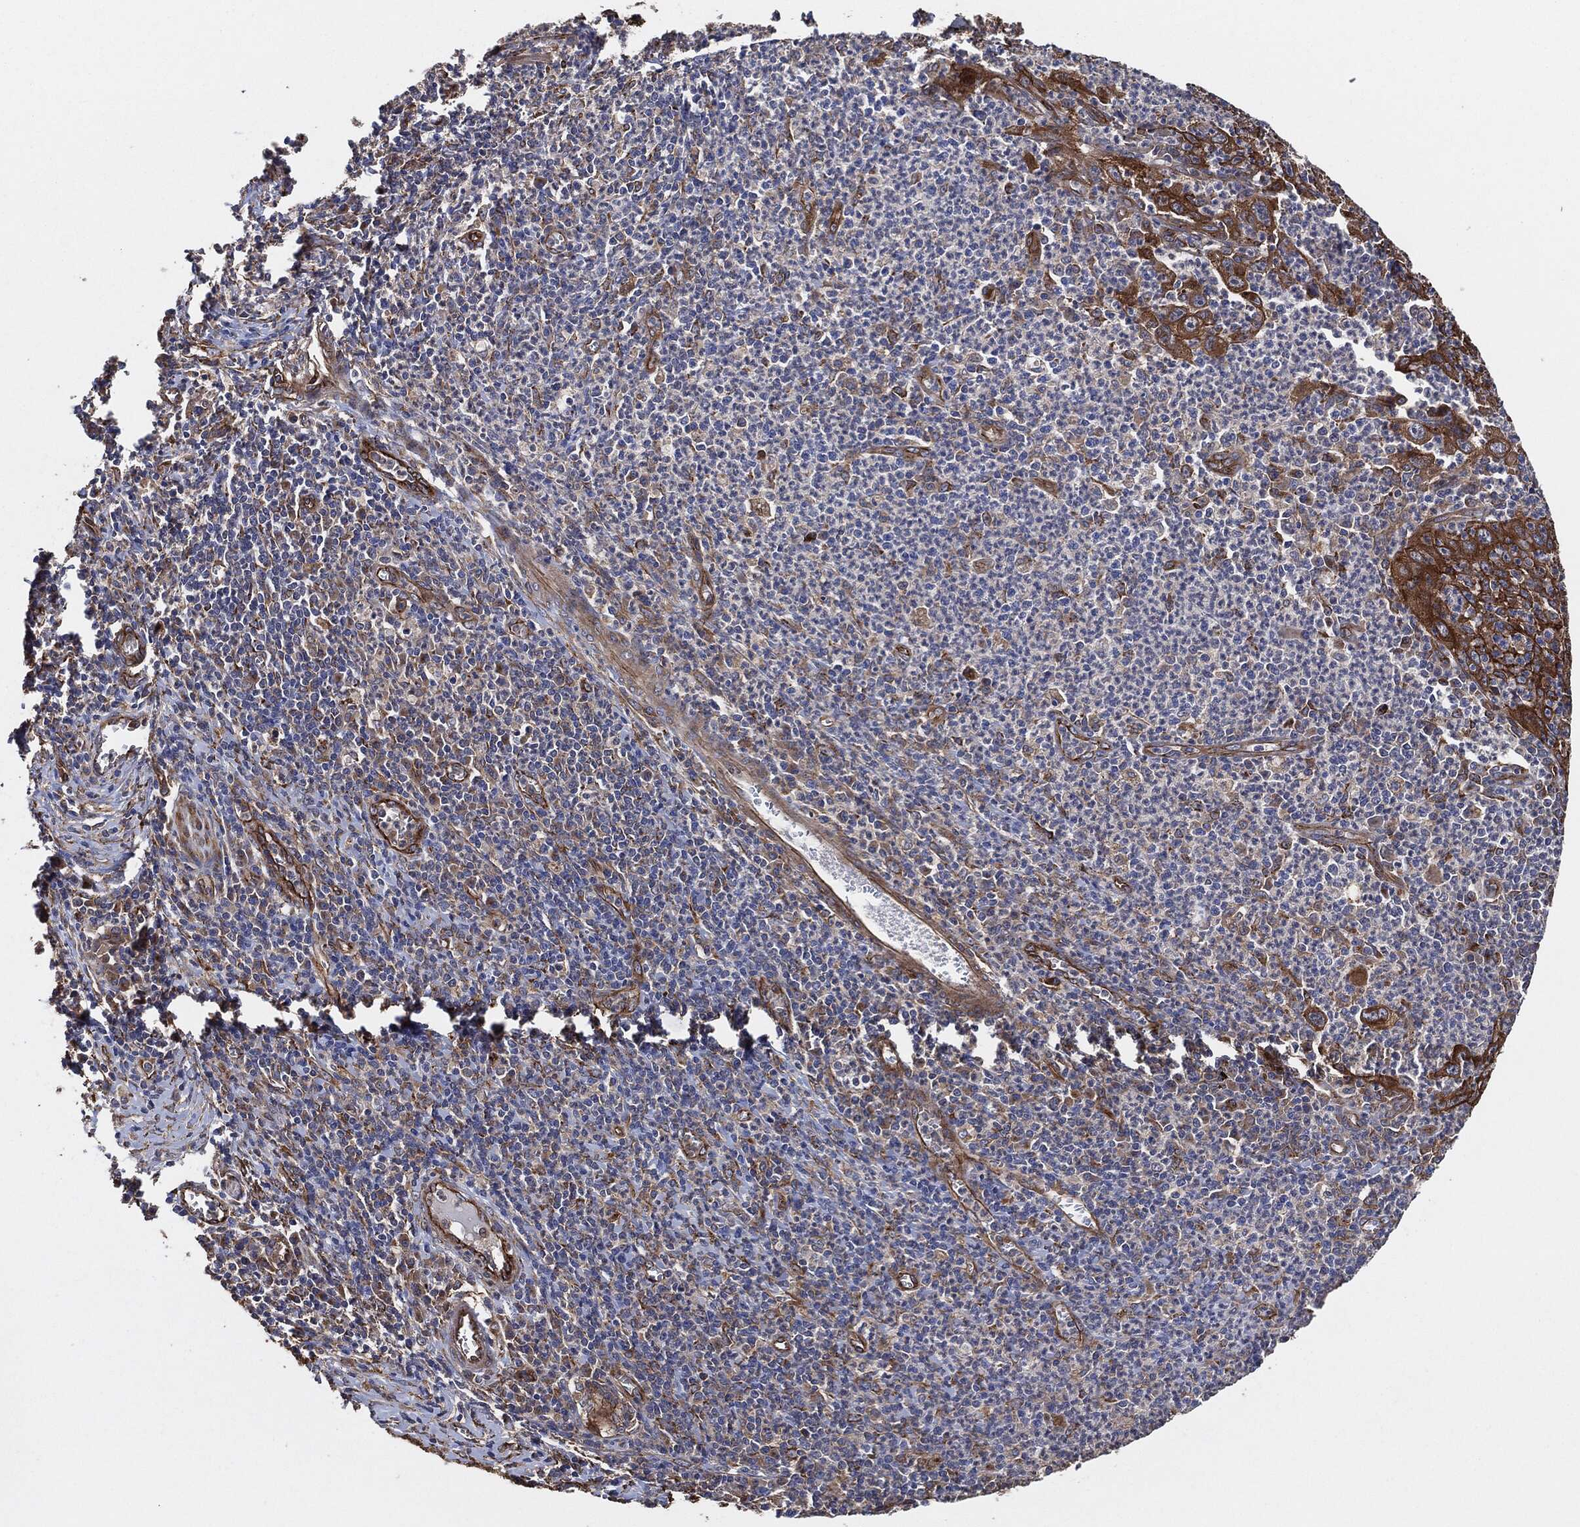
{"staining": {"intensity": "strong", "quantity": "25%-75%", "location": "cytoplasmic/membranous"}, "tissue": "cervical cancer", "cell_type": "Tumor cells", "image_type": "cancer", "snomed": [{"axis": "morphology", "description": "Squamous cell carcinoma, NOS"}, {"axis": "topography", "description": "Cervix"}], "caption": "An image of human cervical cancer stained for a protein reveals strong cytoplasmic/membranous brown staining in tumor cells. (IHC, brightfield microscopy, high magnification).", "gene": "CTNNA1", "patient": {"sex": "female", "age": 26}}